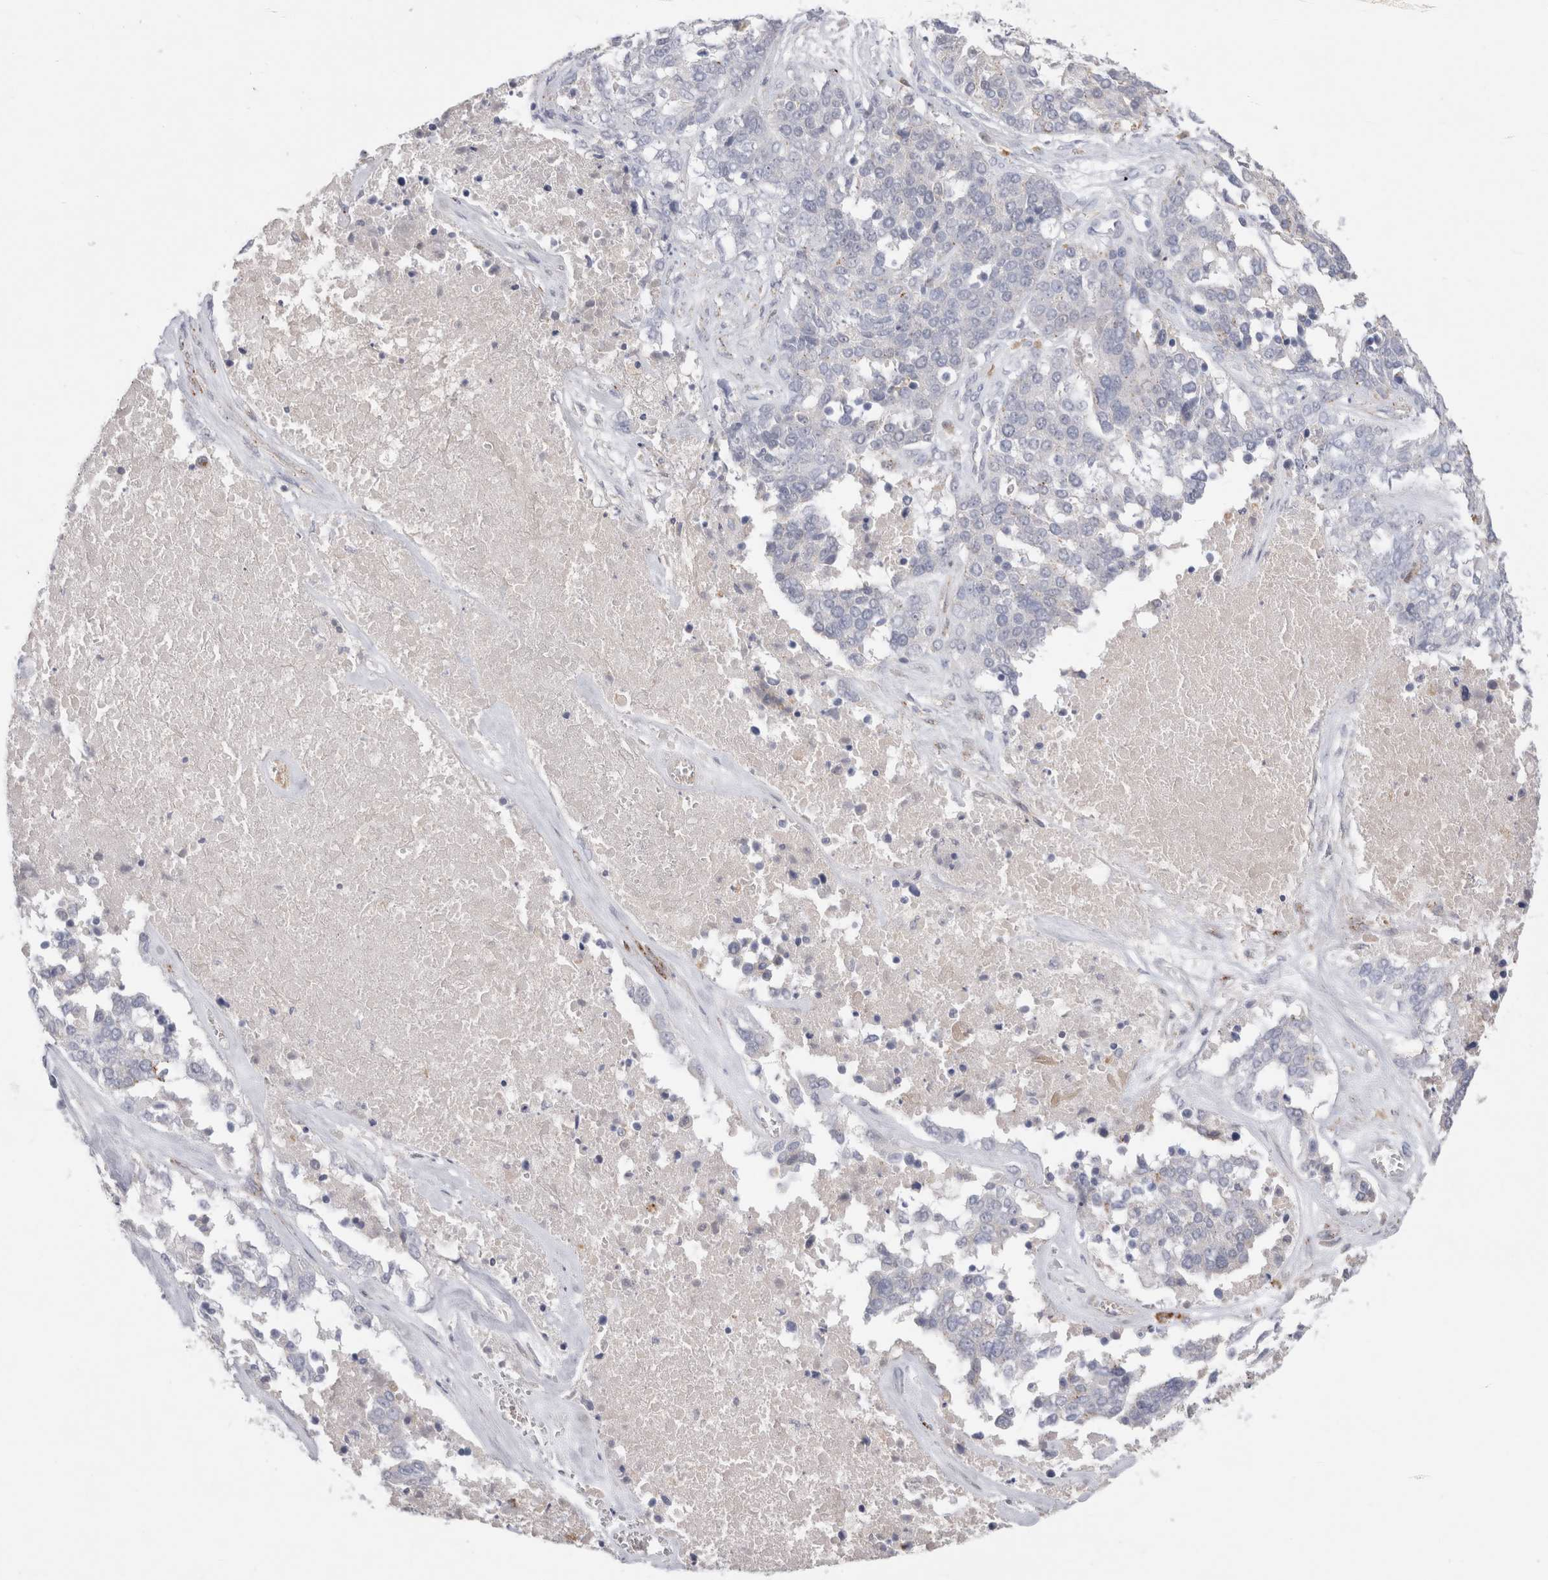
{"staining": {"intensity": "weak", "quantity": "<25%", "location": "cytoplasmic/membranous"}, "tissue": "ovarian cancer", "cell_type": "Tumor cells", "image_type": "cancer", "snomed": [{"axis": "morphology", "description": "Cystadenocarcinoma, serous, NOS"}, {"axis": "topography", "description": "Ovary"}], "caption": "Human serous cystadenocarcinoma (ovarian) stained for a protein using immunohistochemistry displays no staining in tumor cells.", "gene": "HPGDS", "patient": {"sex": "female", "age": 44}}